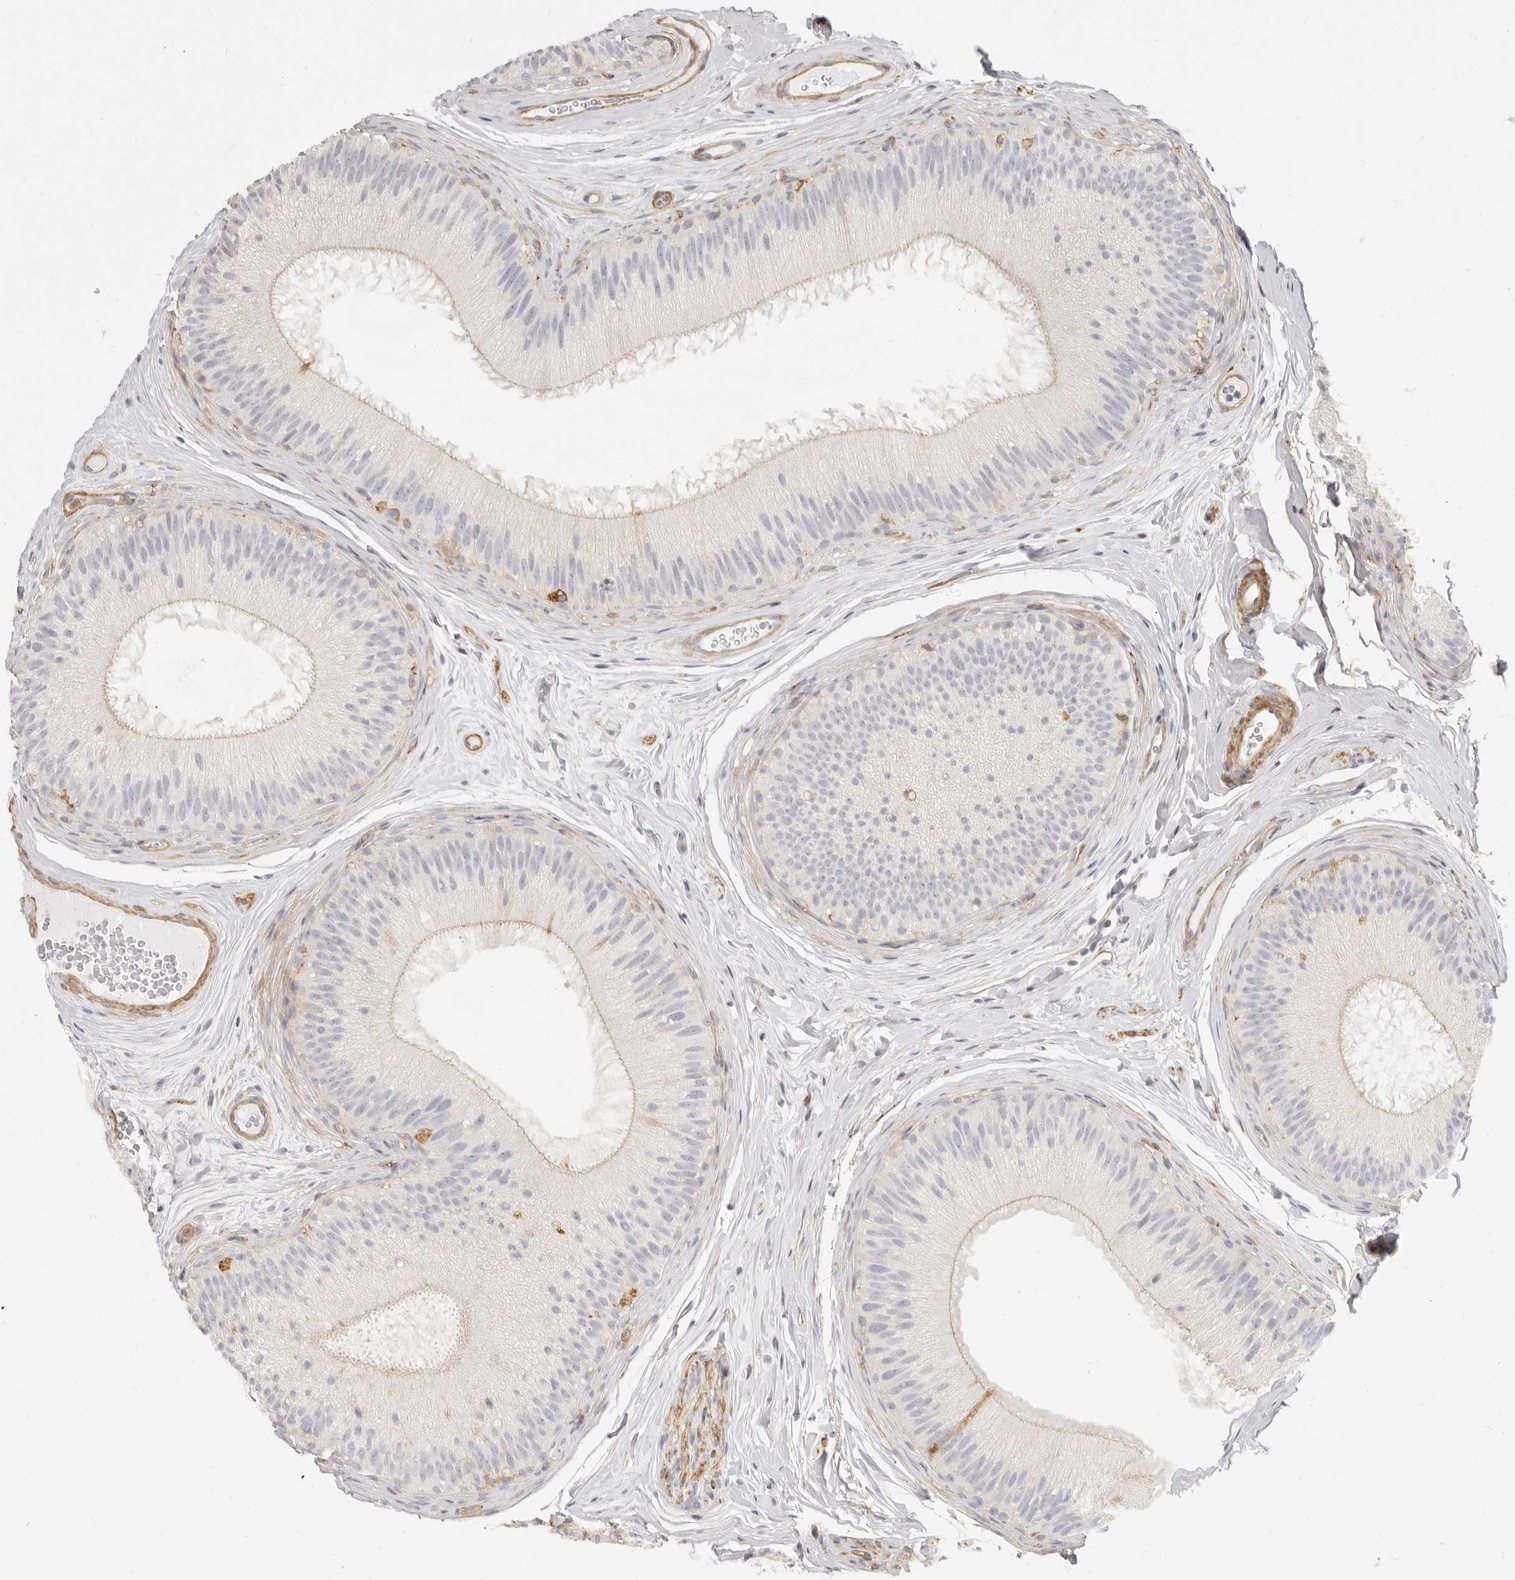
{"staining": {"intensity": "moderate", "quantity": "<25%", "location": "cytoplasmic/membranous"}, "tissue": "epididymis", "cell_type": "Glandular cells", "image_type": "normal", "snomed": [{"axis": "morphology", "description": "Normal tissue, NOS"}, {"axis": "topography", "description": "Epididymis"}], "caption": "DAB immunohistochemical staining of normal human epididymis shows moderate cytoplasmic/membranous protein positivity in about <25% of glandular cells. The protein is stained brown, and the nuclei are stained in blue (DAB (3,3'-diaminobenzidine) IHC with brightfield microscopy, high magnification).", "gene": "NIBAN1", "patient": {"sex": "male", "age": 45}}